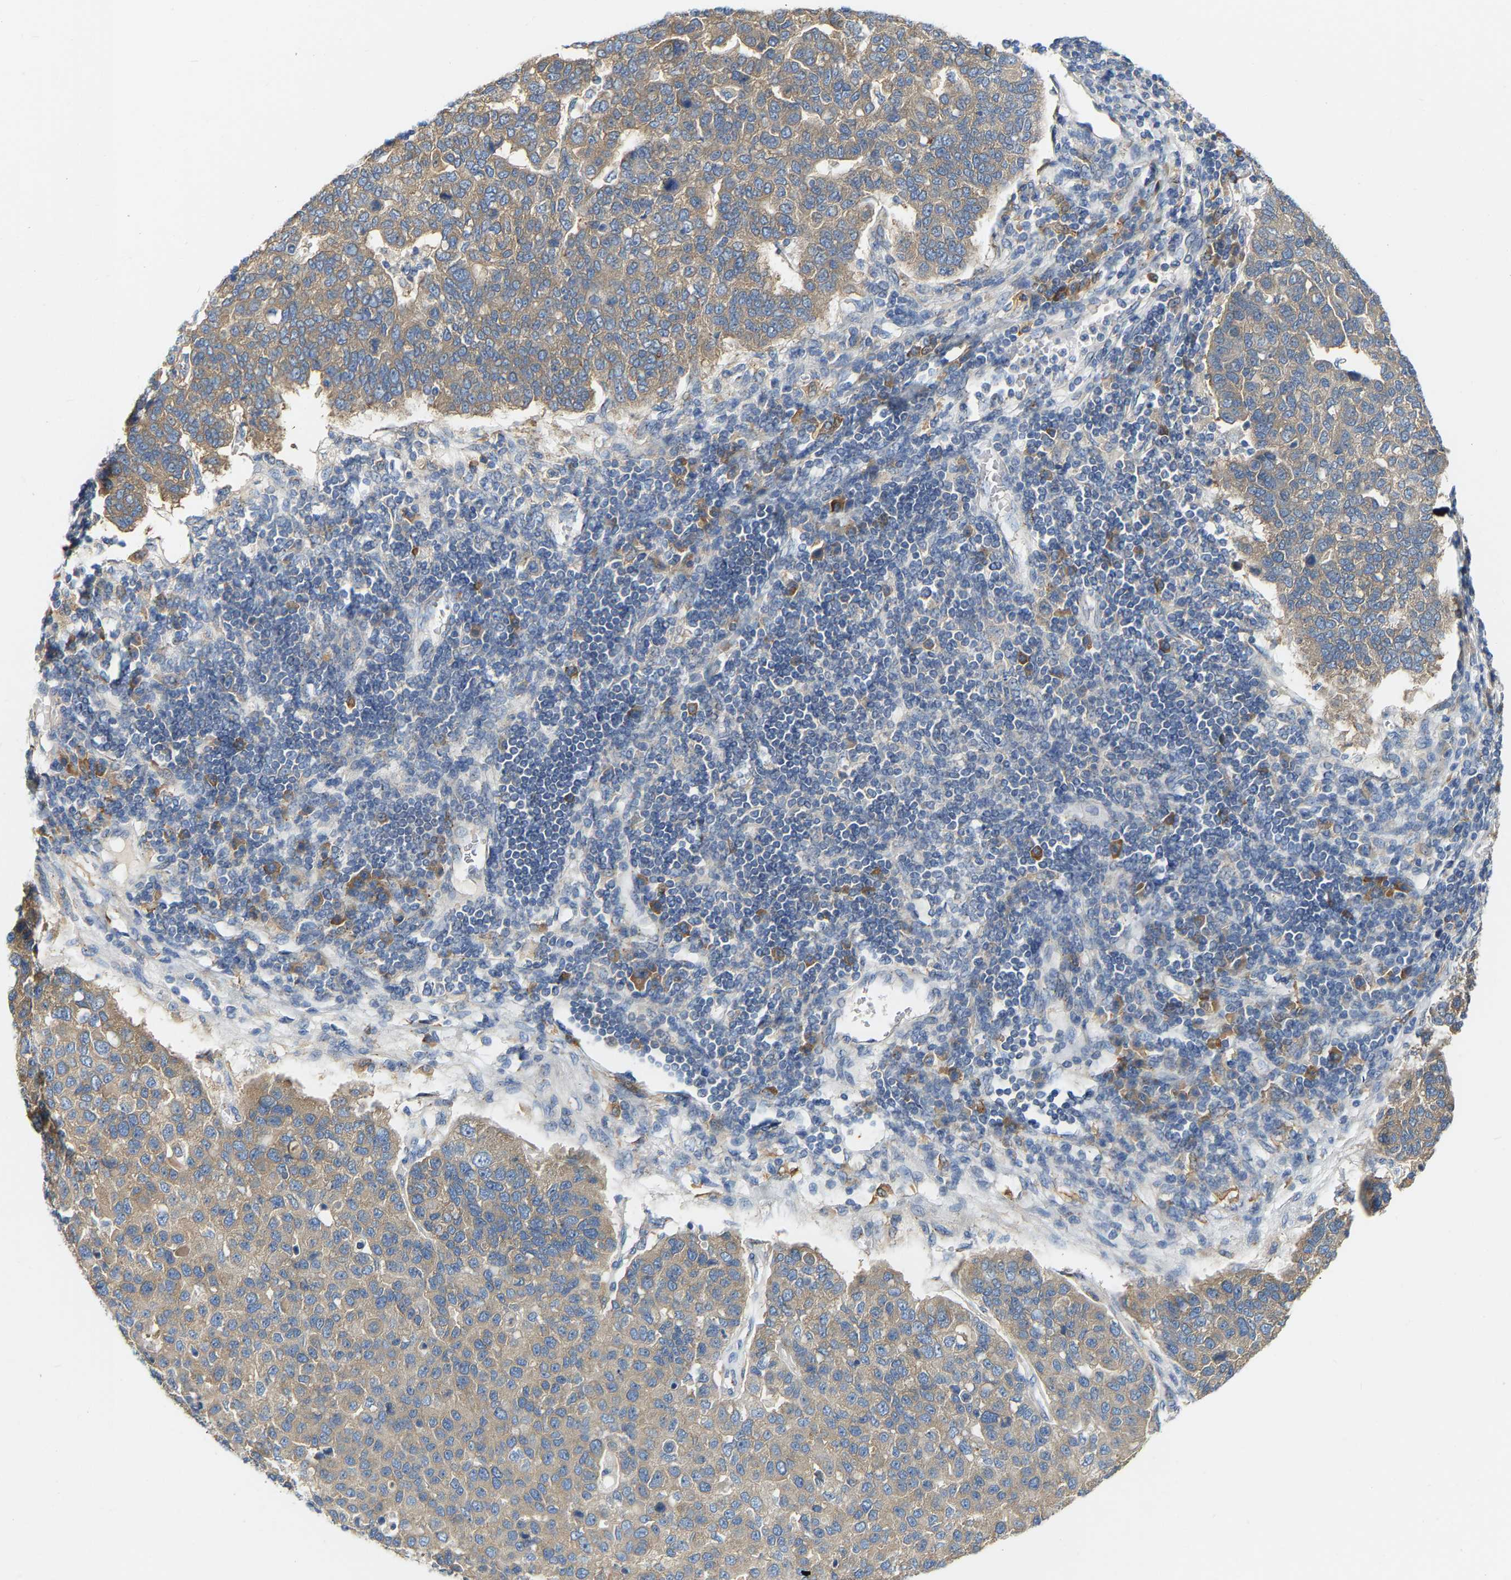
{"staining": {"intensity": "weak", "quantity": ">75%", "location": "cytoplasmic/membranous"}, "tissue": "pancreatic cancer", "cell_type": "Tumor cells", "image_type": "cancer", "snomed": [{"axis": "morphology", "description": "Adenocarcinoma, NOS"}, {"axis": "topography", "description": "Pancreas"}], "caption": "DAB immunohistochemical staining of adenocarcinoma (pancreatic) displays weak cytoplasmic/membranous protein expression in approximately >75% of tumor cells. (Stains: DAB (3,3'-diaminobenzidine) in brown, nuclei in blue, Microscopy: brightfield microscopy at high magnification).", "gene": "PCNT", "patient": {"sex": "female", "age": 61}}